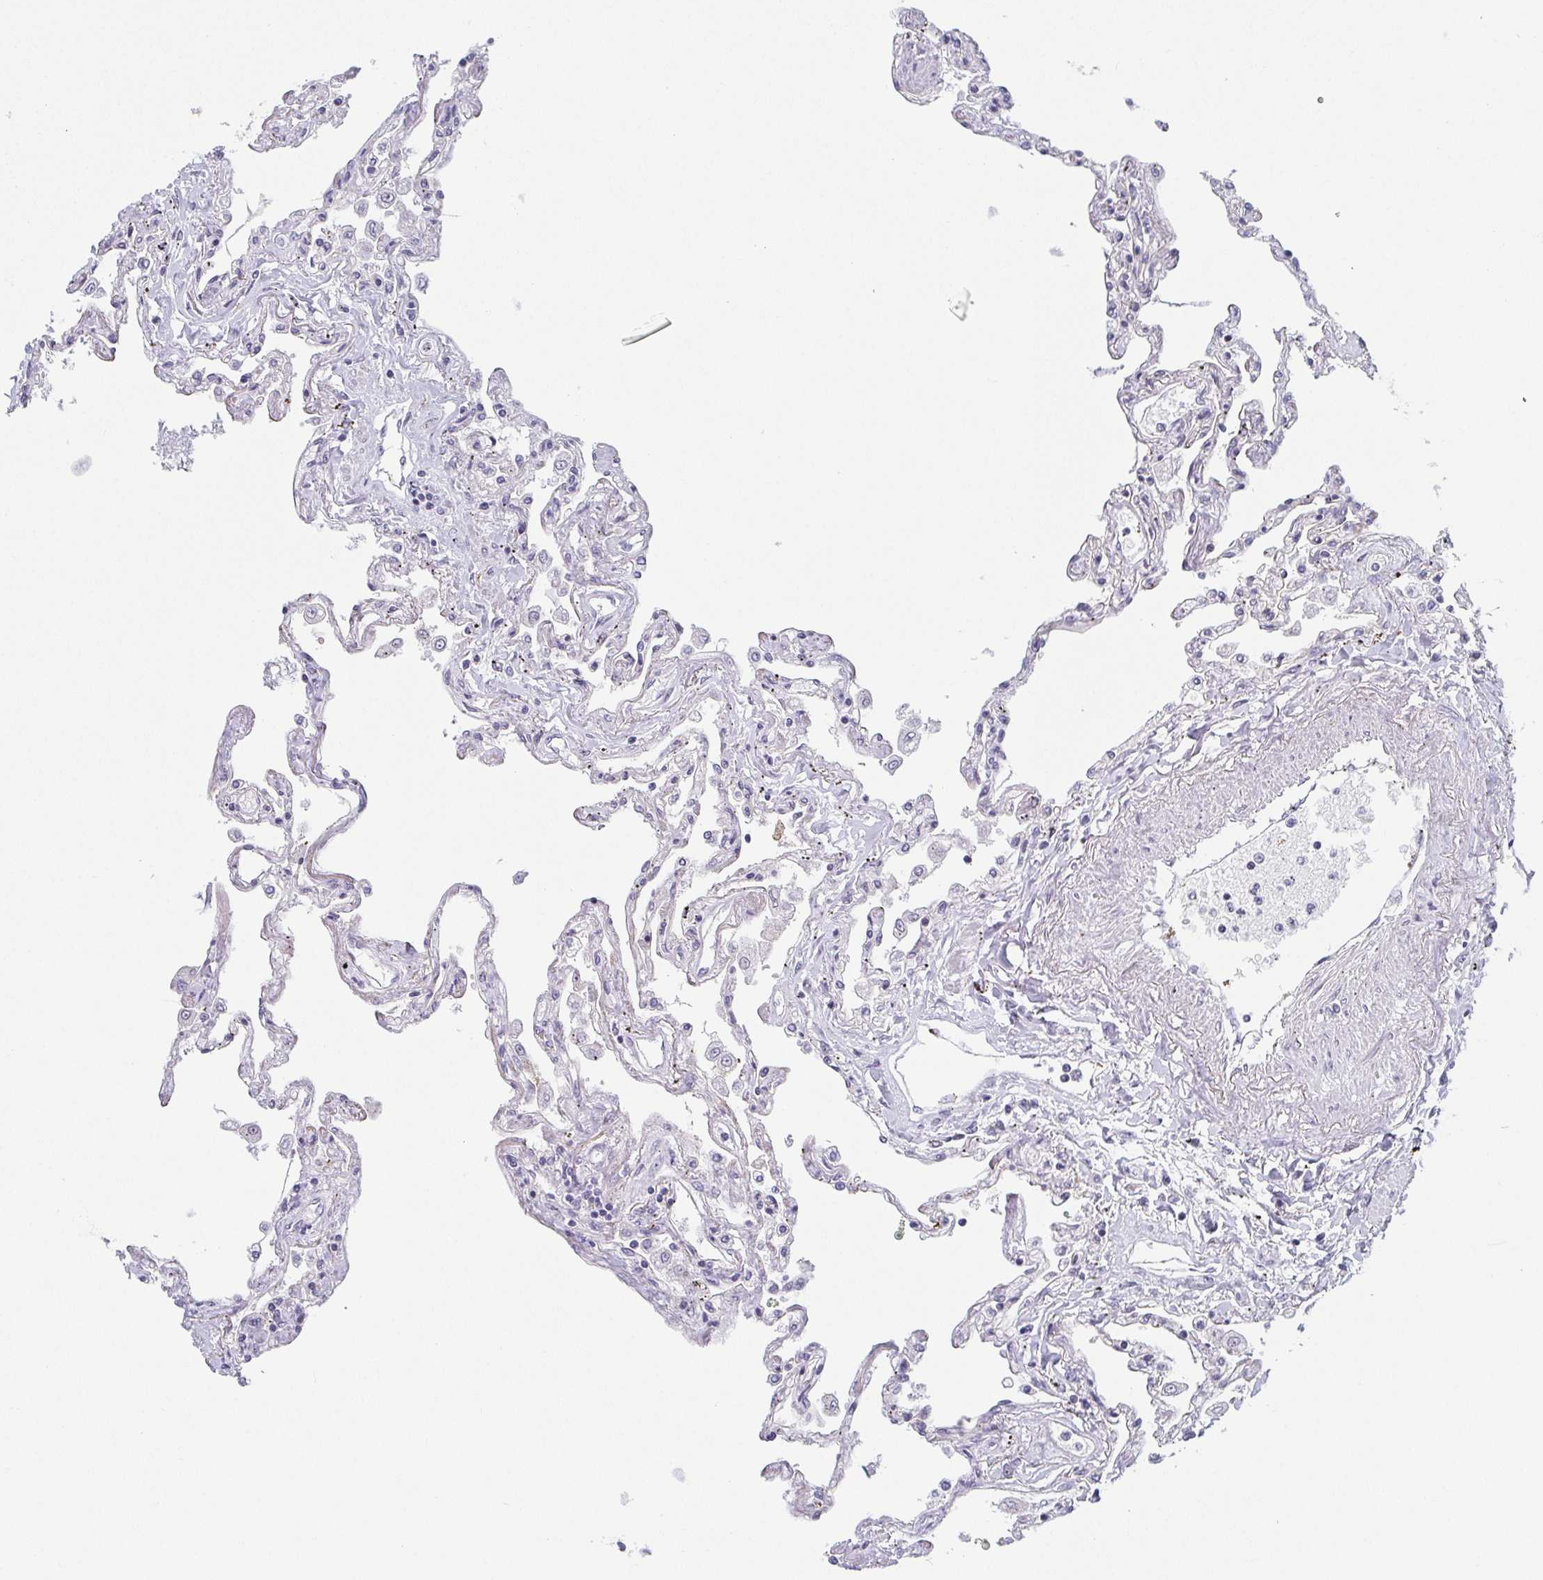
{"staining": {"intensity": "negative", "quantity": "none", "location": "none"}, "tissue": "lung", "cell_type": "Alveolar cells", "image_type": "normal", "snomed": [{"axis": "morphology", "description": "Normal tissue, NOS"}, {"axis": "morphology", "description": "Adenocarcinoma, NOS"}, {"axis": "topography", "description": "Cartilage tissue"}, {"axis": "topography", "description": "Lung"}], "caption": "This is a micrograph of immunohistochemistry staining of benign lung, which shows no positivity in alveolar cells.", "gene": "EXOSC7", "patient": {"sex": "female", "age": 67}}